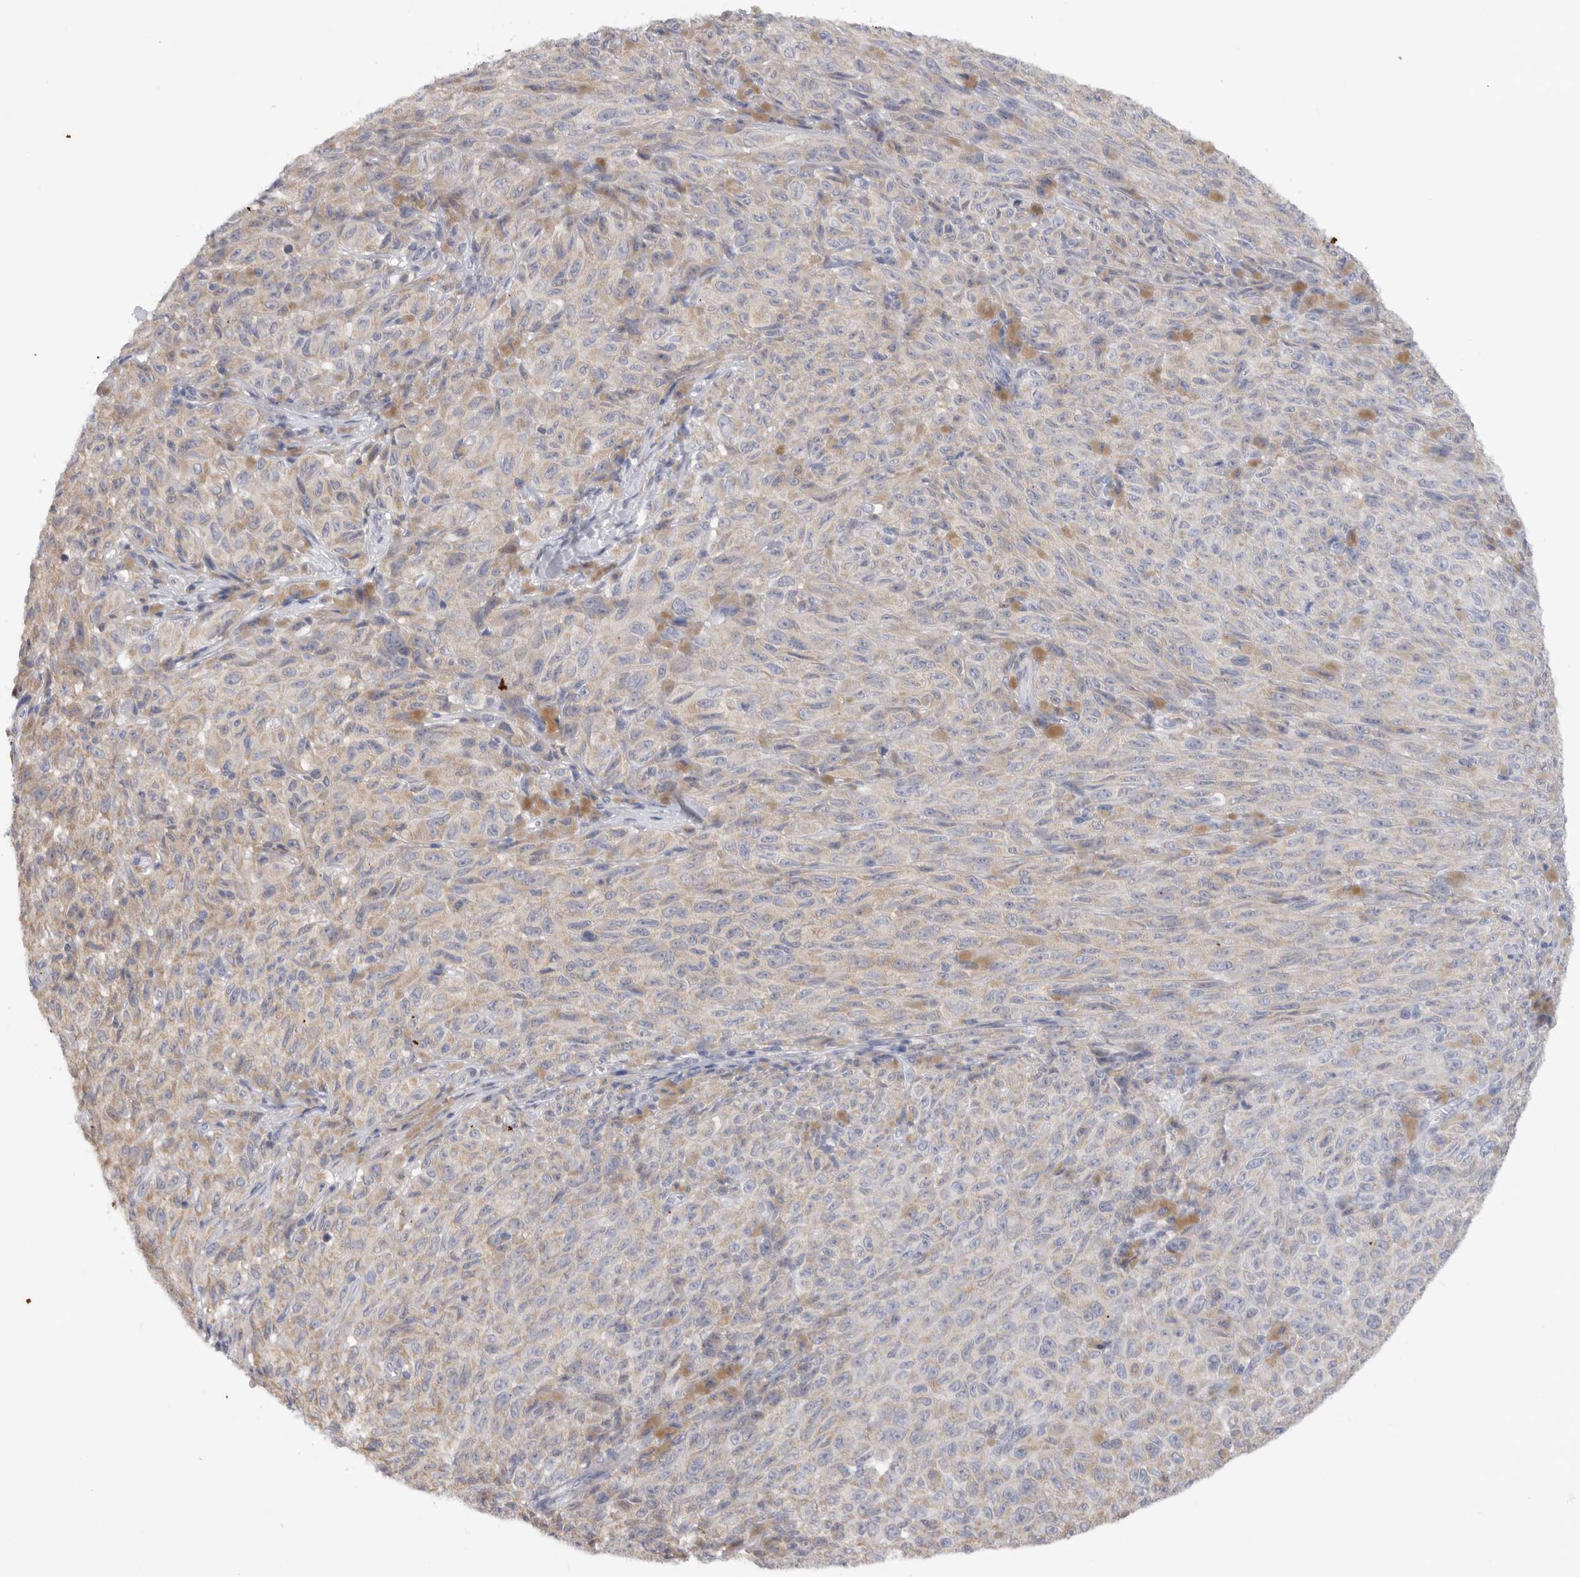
{"staining": {"intensity": "negative", "quantity": "none", "location": "none"}, "tissue": "melanoma", "cell_type": "Tumor cells", "image_type": "cancer", "snomed": [{"axis": "morphology", "description": "Malignant melanoma, NOS"}, {"axis": "topography", "description": "Skin"}], "caption": "Melanoma was stained to show a protein in brown. There is no significant expression in tumor cells.", "gene": "MTFR1L", "patient": {"sex": "female", "age": 82}}